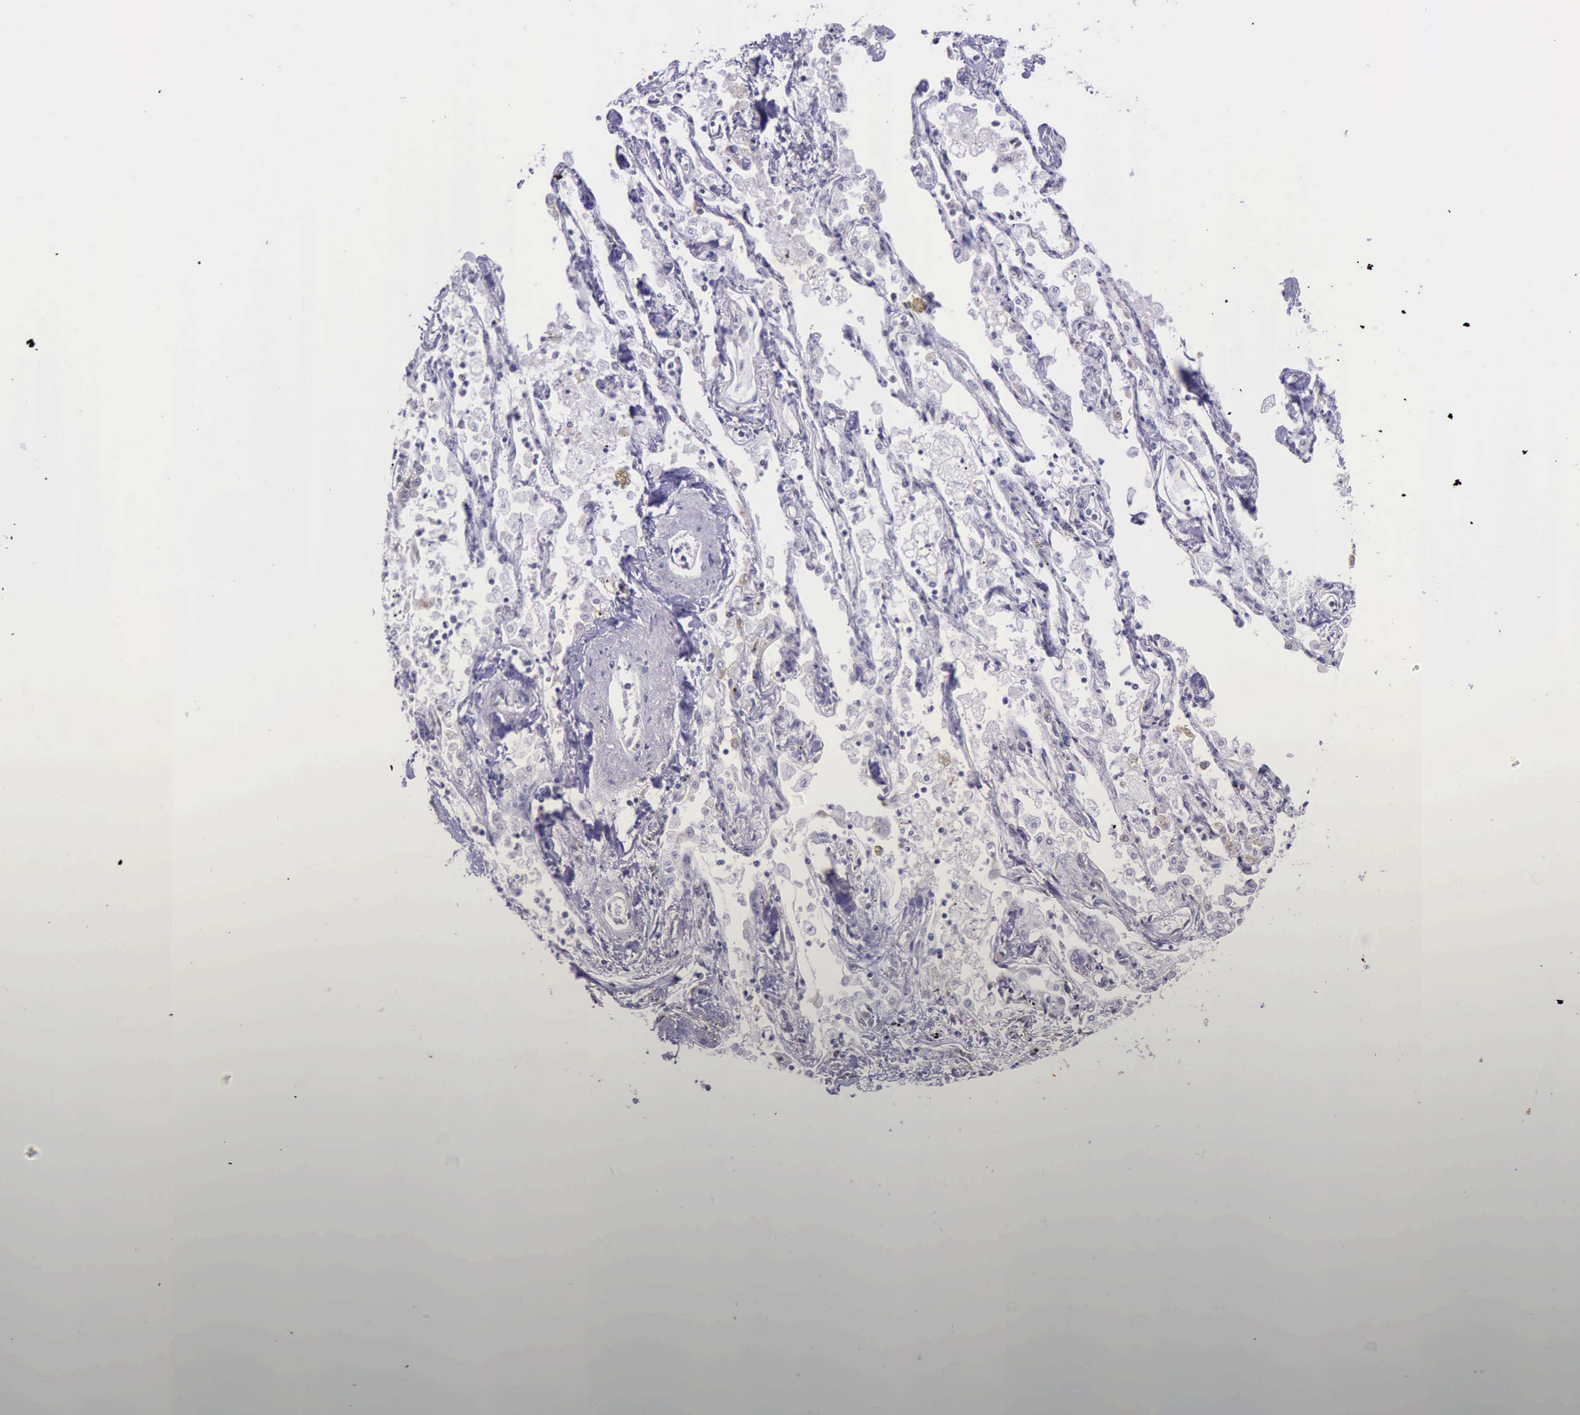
{"staining": {"intensity": "weak", "quantity": "25%-75%", "location": "nuclear"}, "tissue": "lung cancer", "cell_type": "Tumor cells", "image_type": "cancer", "snomed": [{"axis": "morphology", "description": "Squamous cell carcinoma, NOS"}, {"axis": "topography", "description": "Lung"}], "caption": "Lung squamous cell carcinoma stained with a protein marker reveals weak staining in tumor cells.", "gene": "PRPF39", "patient": {"sex": "male", "age": 75}}